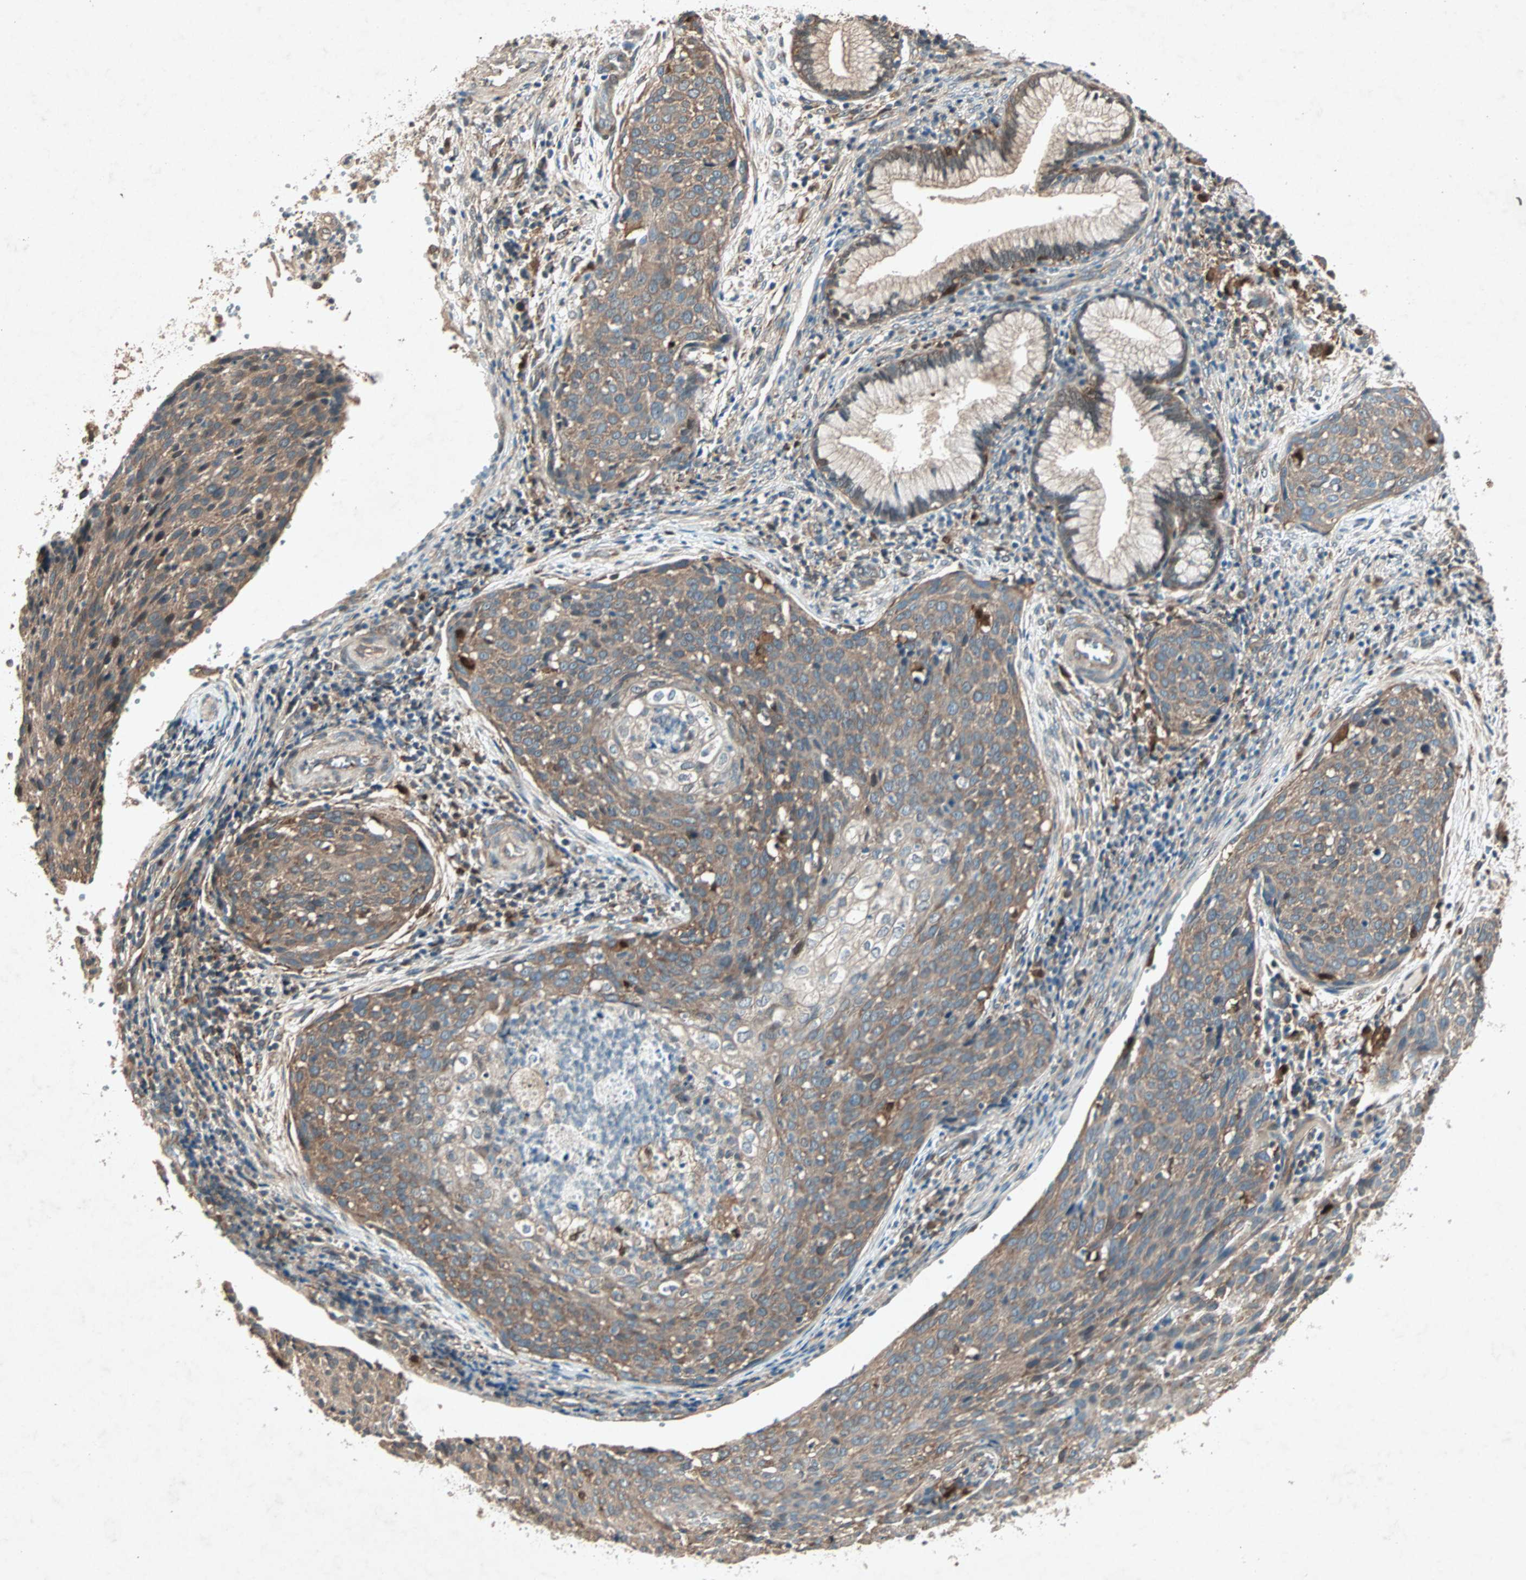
{"staining": {"intensity": "moderate", "quantity": "25%-75%", "location": "cytoplasmic/membranous"}, "tissue": "cervical cancer", "cell_type": "Tumor cells", "image_type": "cancer", "snomed": [{"axis": "morphology", "description": "Squamous cell carcinoma, NOS"}, {"axis": "topography", "description": "Cervix"}], "caption": "A medium amount of moderate cytoplasmic/membranous expression is present in about 25%-75% of tumor cells in cervical cancer tissue.", "gene": "SDSL", "patient": {"sex": "female", "age": 38}}